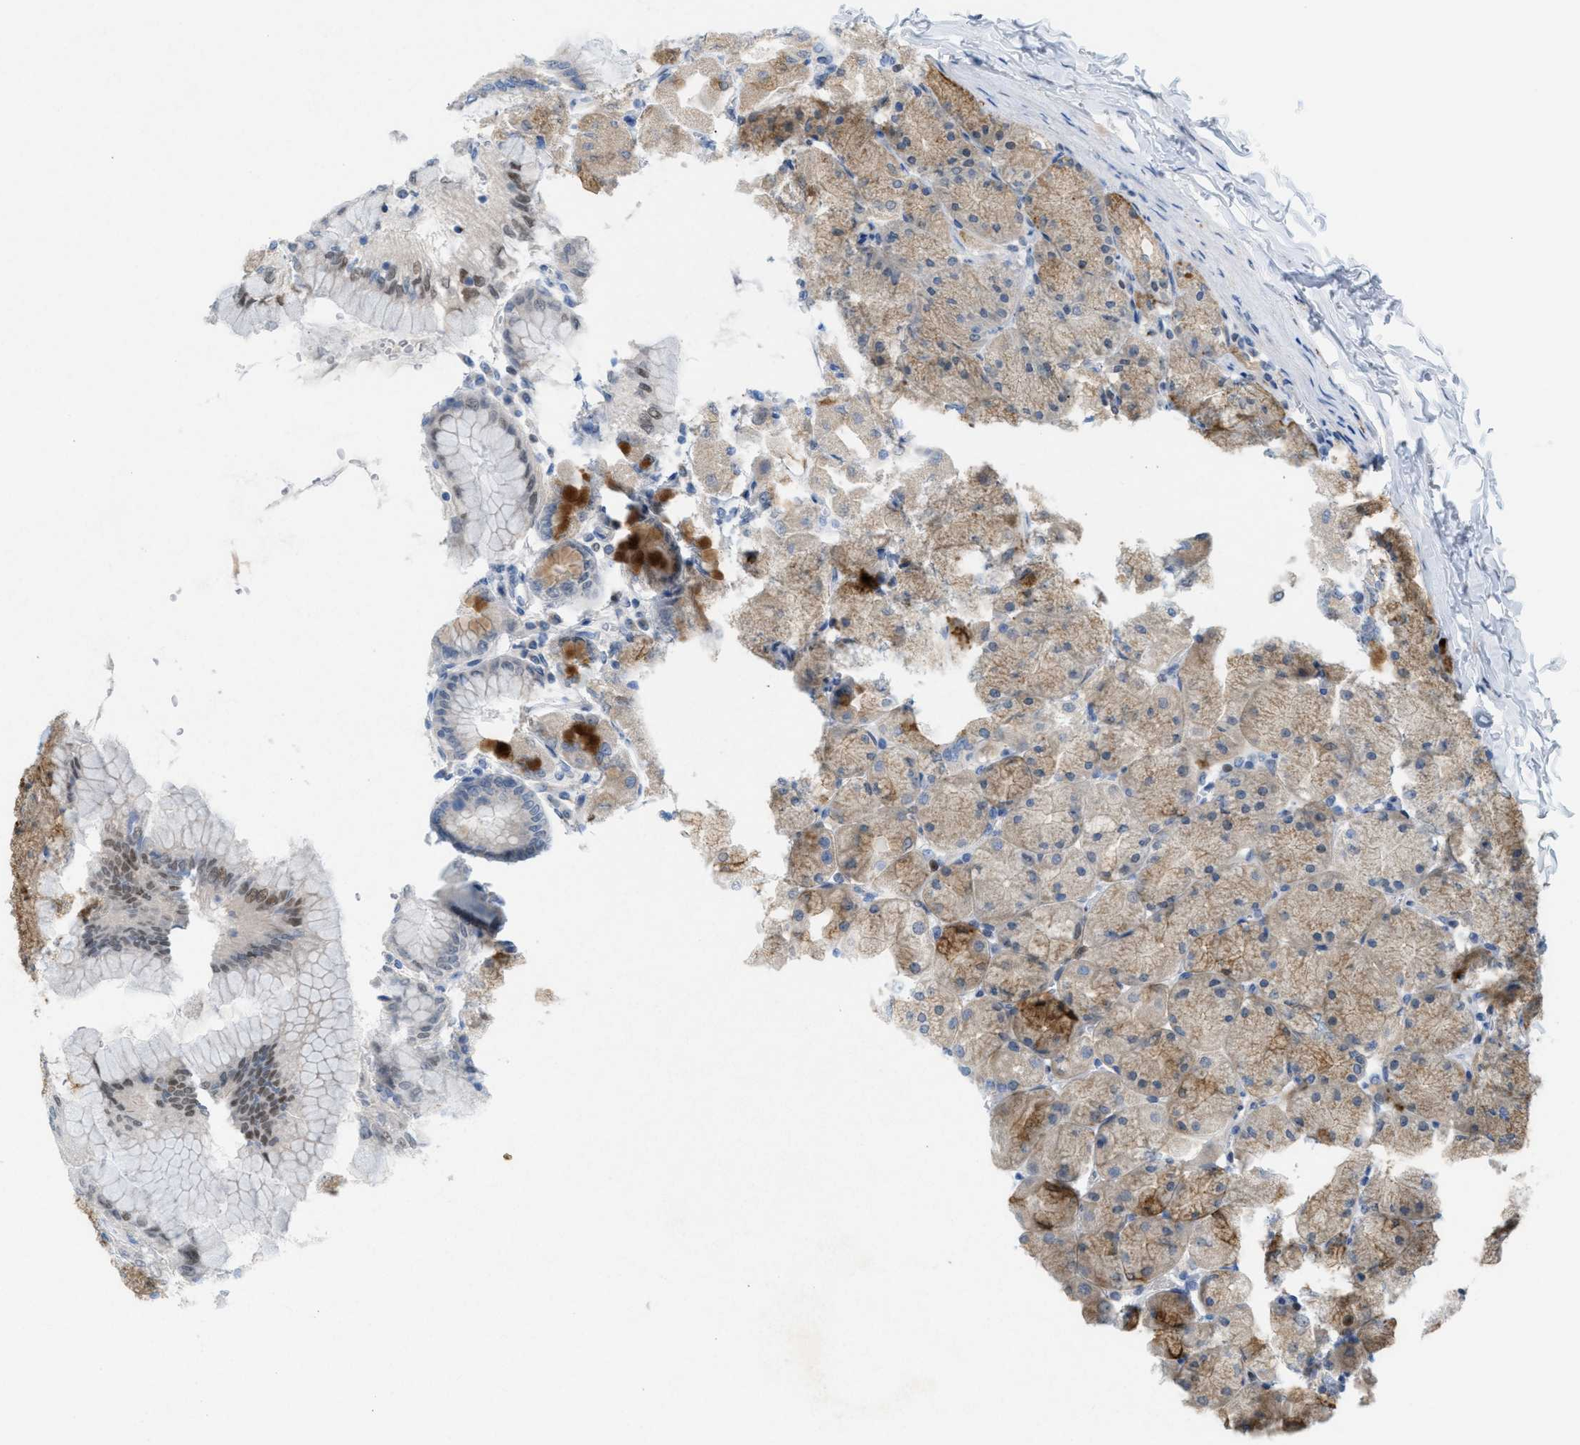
{"staining": {"intensity": "moderate", "quantity": ">75%", "location": "cytoplasmic/membranous,nuclear"}, "tissue": "stomach", "cell_type": "Glandular cells", "image_type": "normal", "snomed": [{"axis": "morphology", "description": "Normal tissue, NOS"}, {"axis": "topography", "description": "Stomach, upper"}], "caption": "Glandular cells exhibit medium levels of moderate cytoplasmic/membranous,nuclear expression in approximately >75% of cells in benign stomach.", "gene": "PPM1D", "patient": {"sex": "female", "age": 56}}